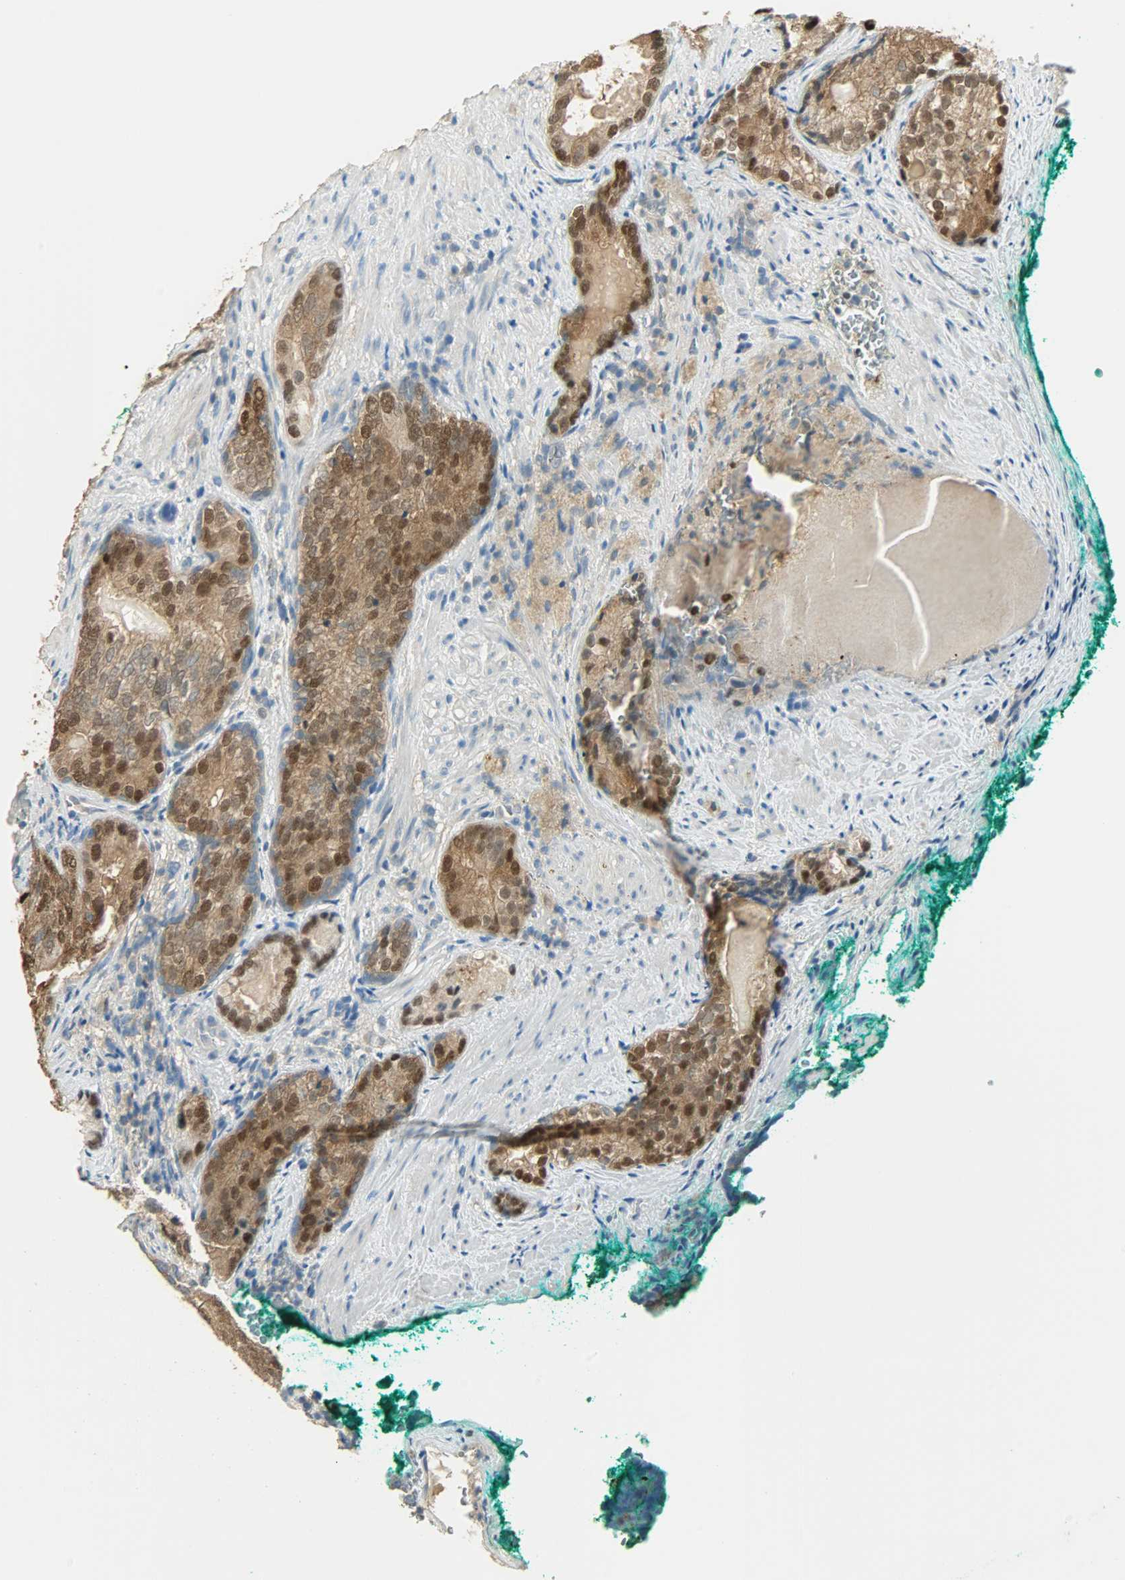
{"staining": {"intensity": "strong", "quantity": ">75%", "location": "cytoplasmic/membranous,nuclear"}, "tissue": "prostate cancer", "cell_type": "Tumor cells", "image_type": "cancer", "snomed": [{"axis": "morphology", "description": "Adenocarcinoma, High grade"}, {"axis": "topography", "description": "Prostate"}], "caption": "Prostate adenocarcinoma (high-grade) stained for a protein displays strong cytoplasmic/membranous and nuclear positivity in tumor cells. The staining is performed using DAB brown chromogen to label protein expression. The nuclei are counter-stained blue using hematoxylin.", "gene": "PRMT5", "patient": {"sex": "male", "age": 66}}